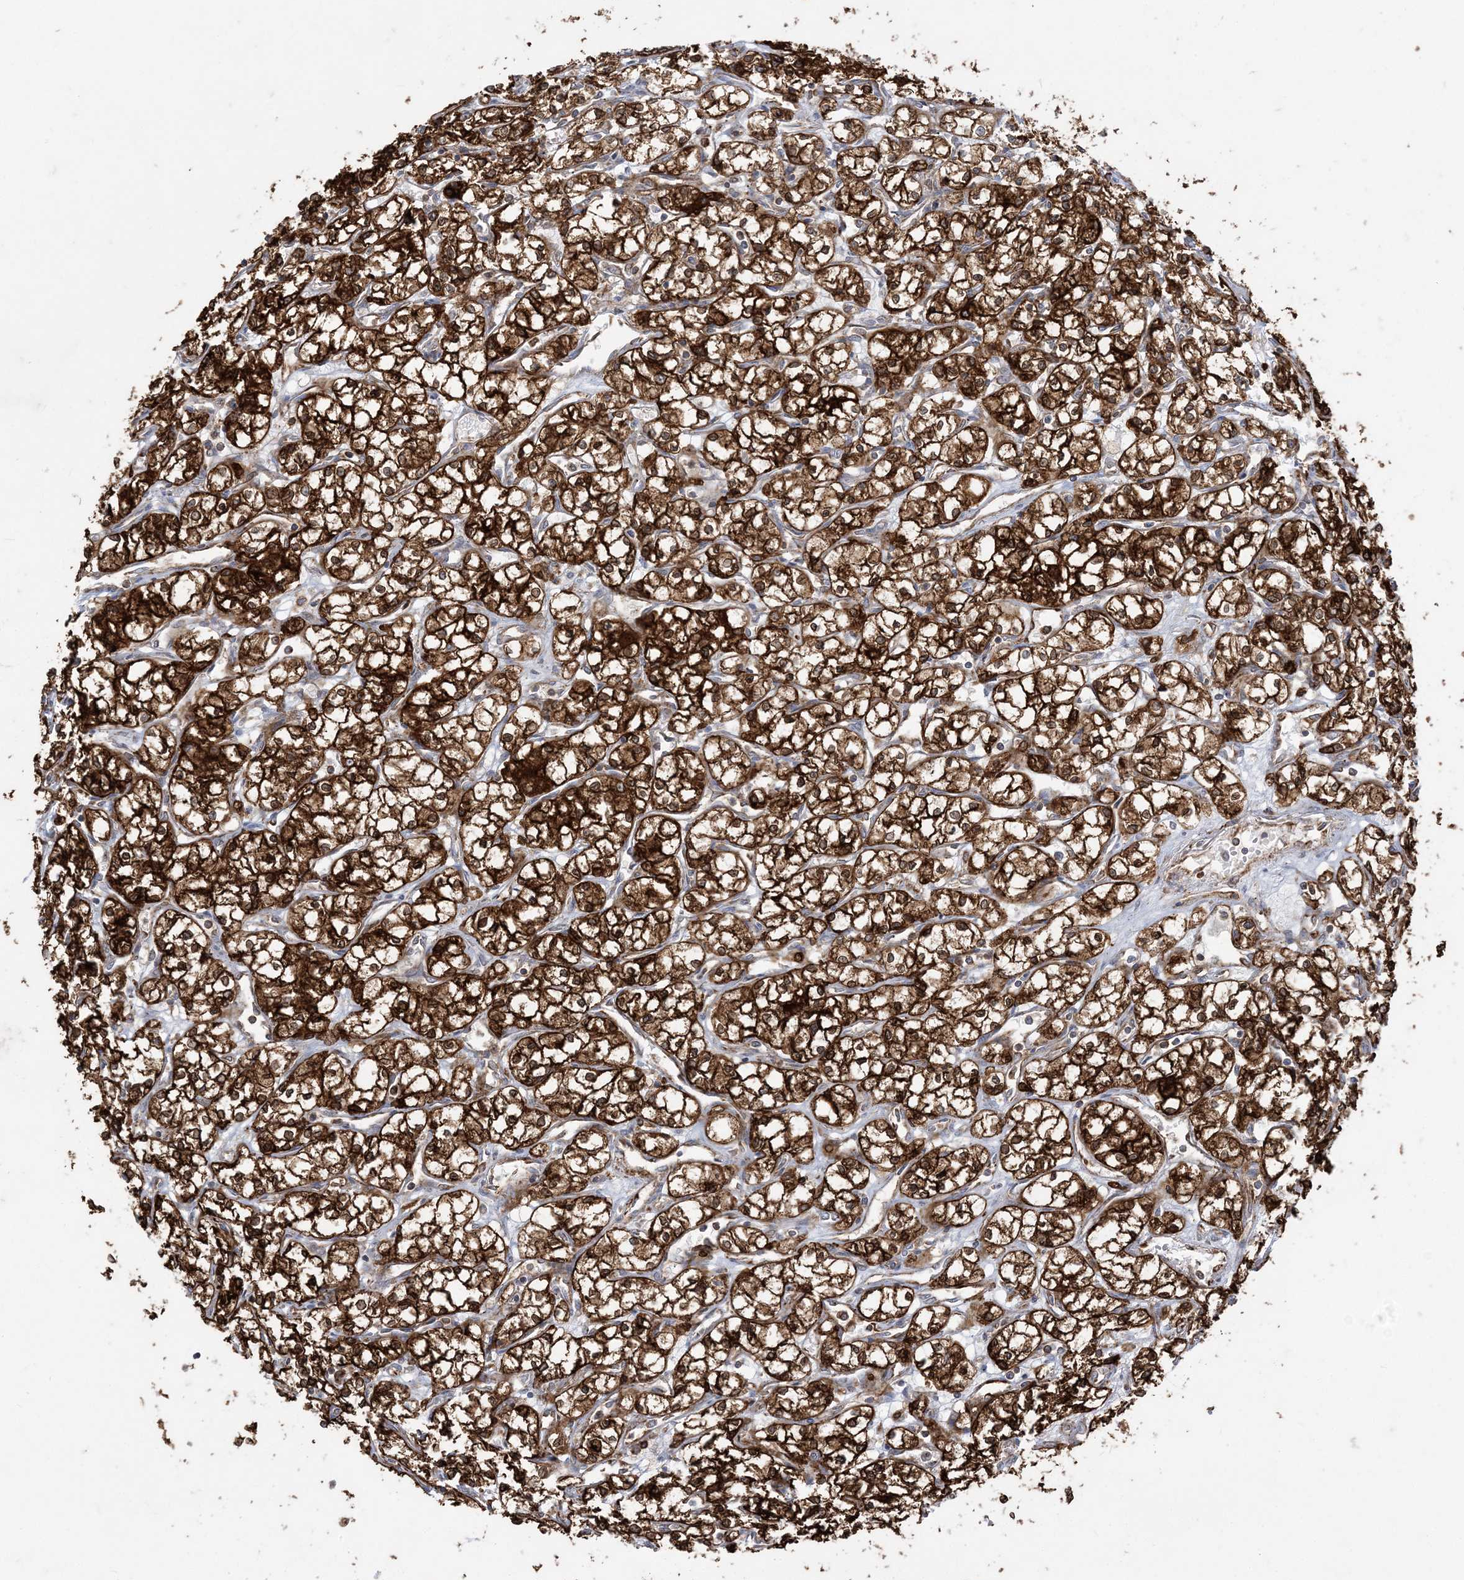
{"staining": {"intensity": "strong", "quantity": ">75%", "location": "cytoplasmic/membranous"}, "tissue": "renal cancer", "cell_type": "Tumor cells", "image_type": "cancer", "snomed": [{"axis": "morphology", "description": "Adenocarcinoma, NOS"}, {"axis": "topography", "description": "Kidney"}], "caption": "High-power microscopy captured an IHC micrograph of adenocarcinoma (renal), revealing strong cytoplasmic/membranous expression in about >75% of tumor cells.", "gene": "DERL3", "patient": {"sex": "male", "age": 59}}